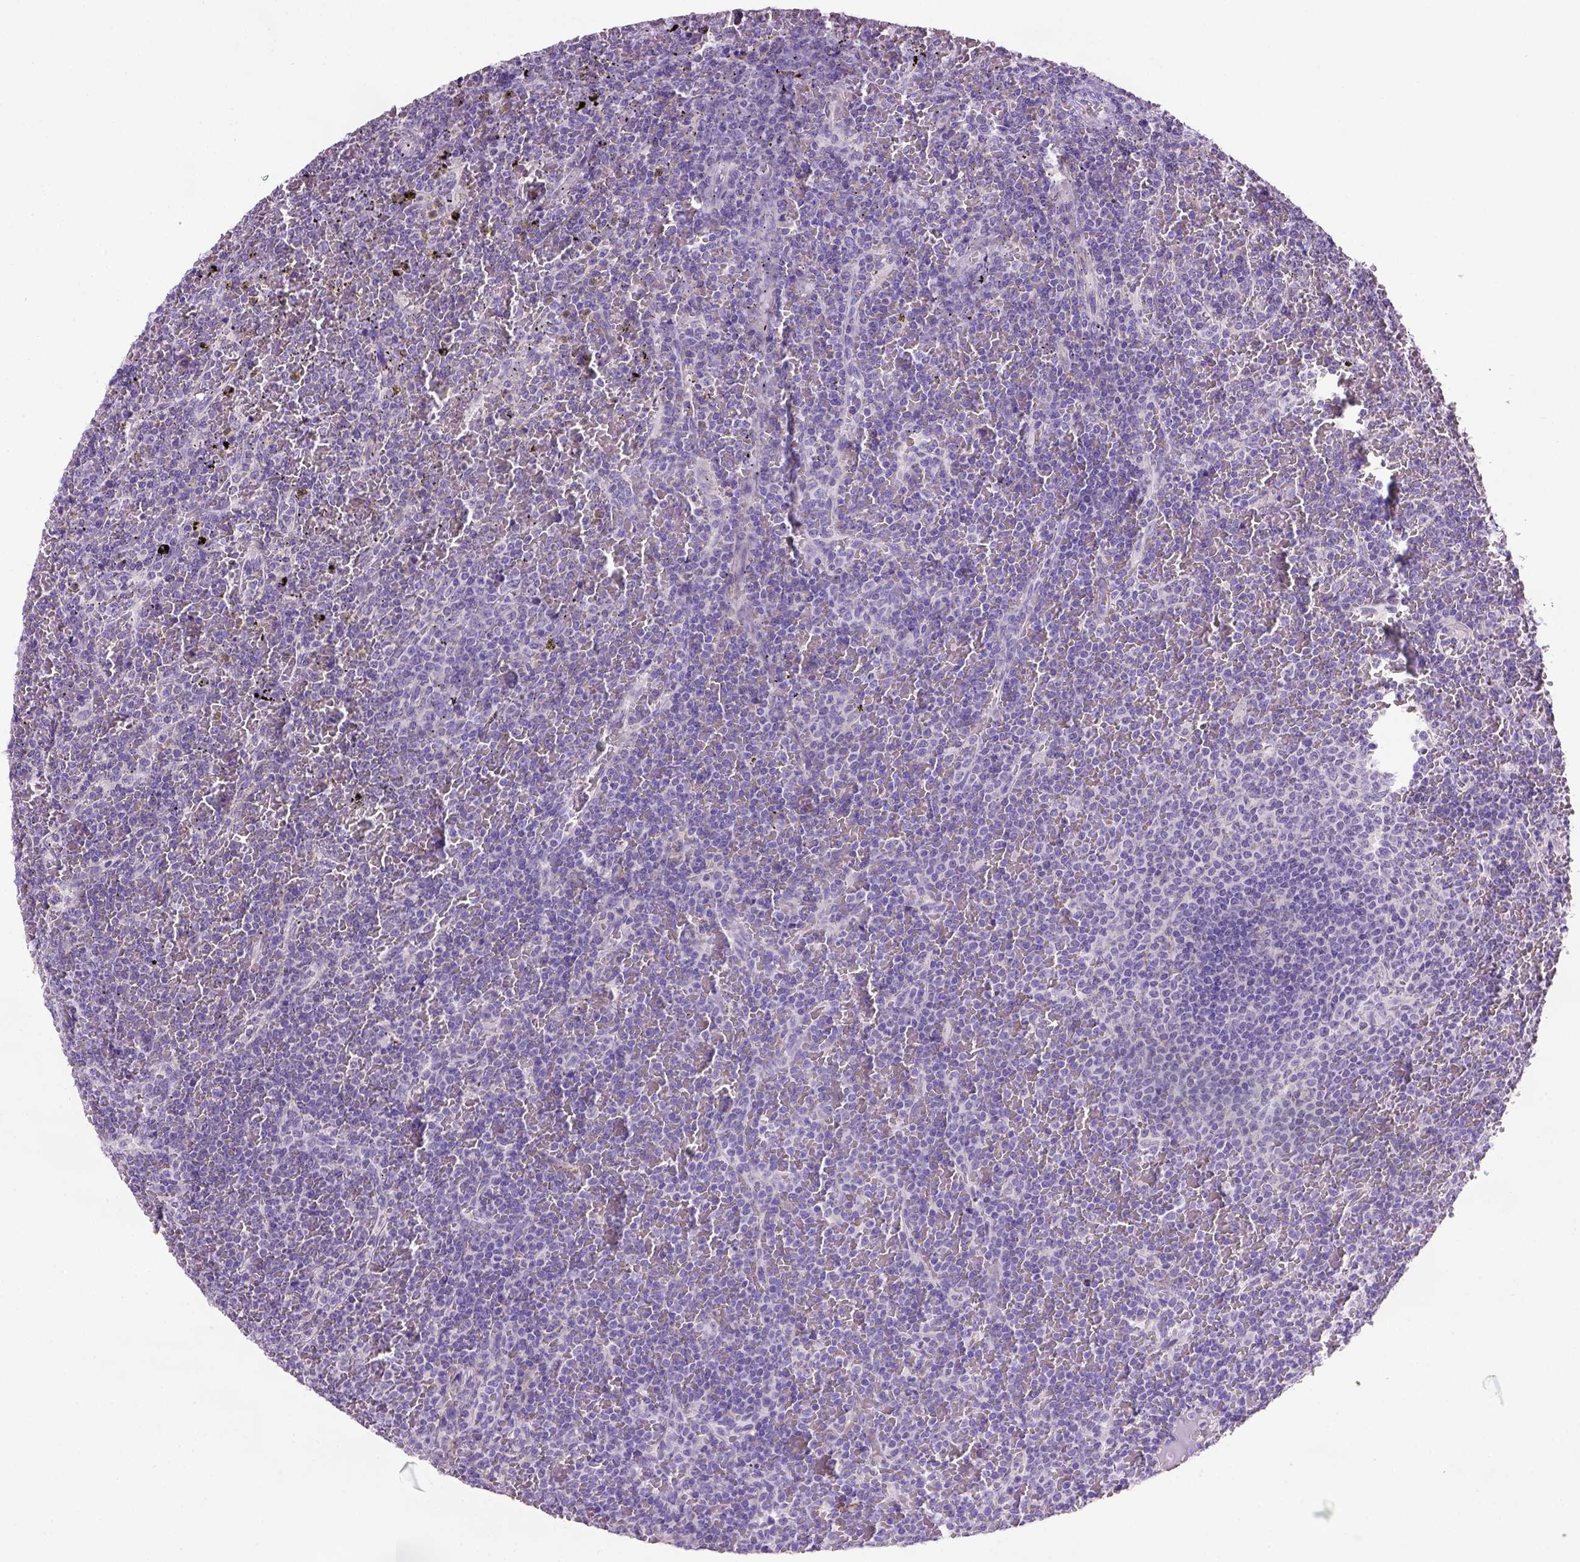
{"staining": {"intensity": "negative", "quantity": "none", "location": "none"}, "tissue": "lymphoma", "cell_type": "Tumor cells", "image_type": "cancer", "snomed": [{"axis": "morphology", "description": "Malignant lymphoma, non-Hodgkin's type, Low grade"}, {"axis": "topography", "description": "Spleen"}], "caption": "Lymphoma was stained to show a protein in brown. There is no significant staining in tumor cells.", "gene": "CDH1", "patient": {"sex": "female", "age": 77}}